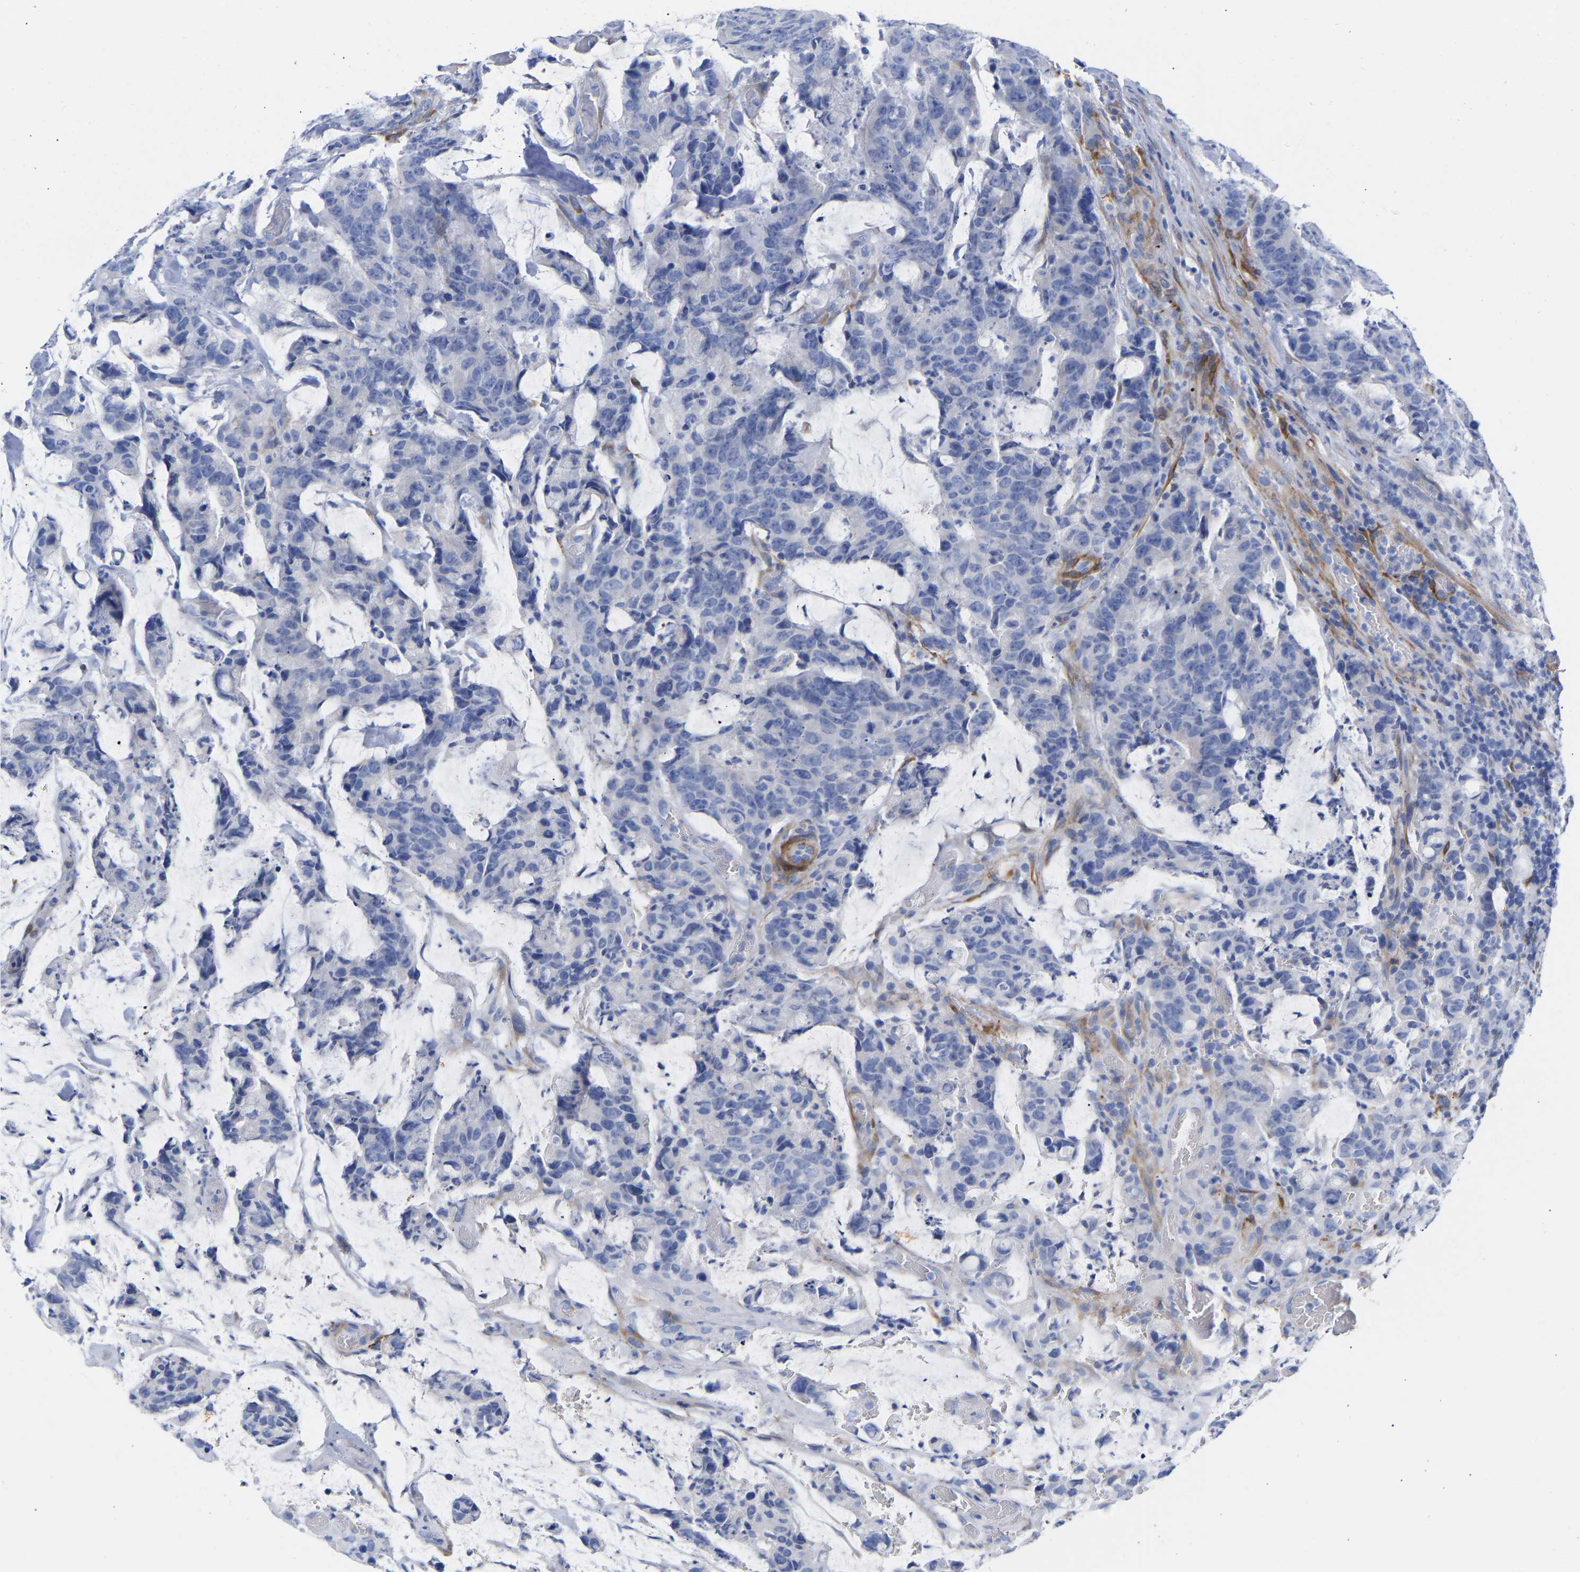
{"staining": {"intensity": "negative", "quantity": "none", "location": "none"}, "tissue": "colorectal cancer", "cell_type": "Tumor cells", "image_type": "cancer", "snomed": [{"axis": "morphology", "description": "Adenocarcinoma, NOS"}, {"axis": "topography", "description": "Colon"}], "caption": "Immunohistochemistry (IHC) photomicrograph of colorectal adenocarcinoma stained for a protein (brown), which shows no expression in tumor cells.", "gene": "AMPH", "patient": {"sex": "female", "age": 86}}